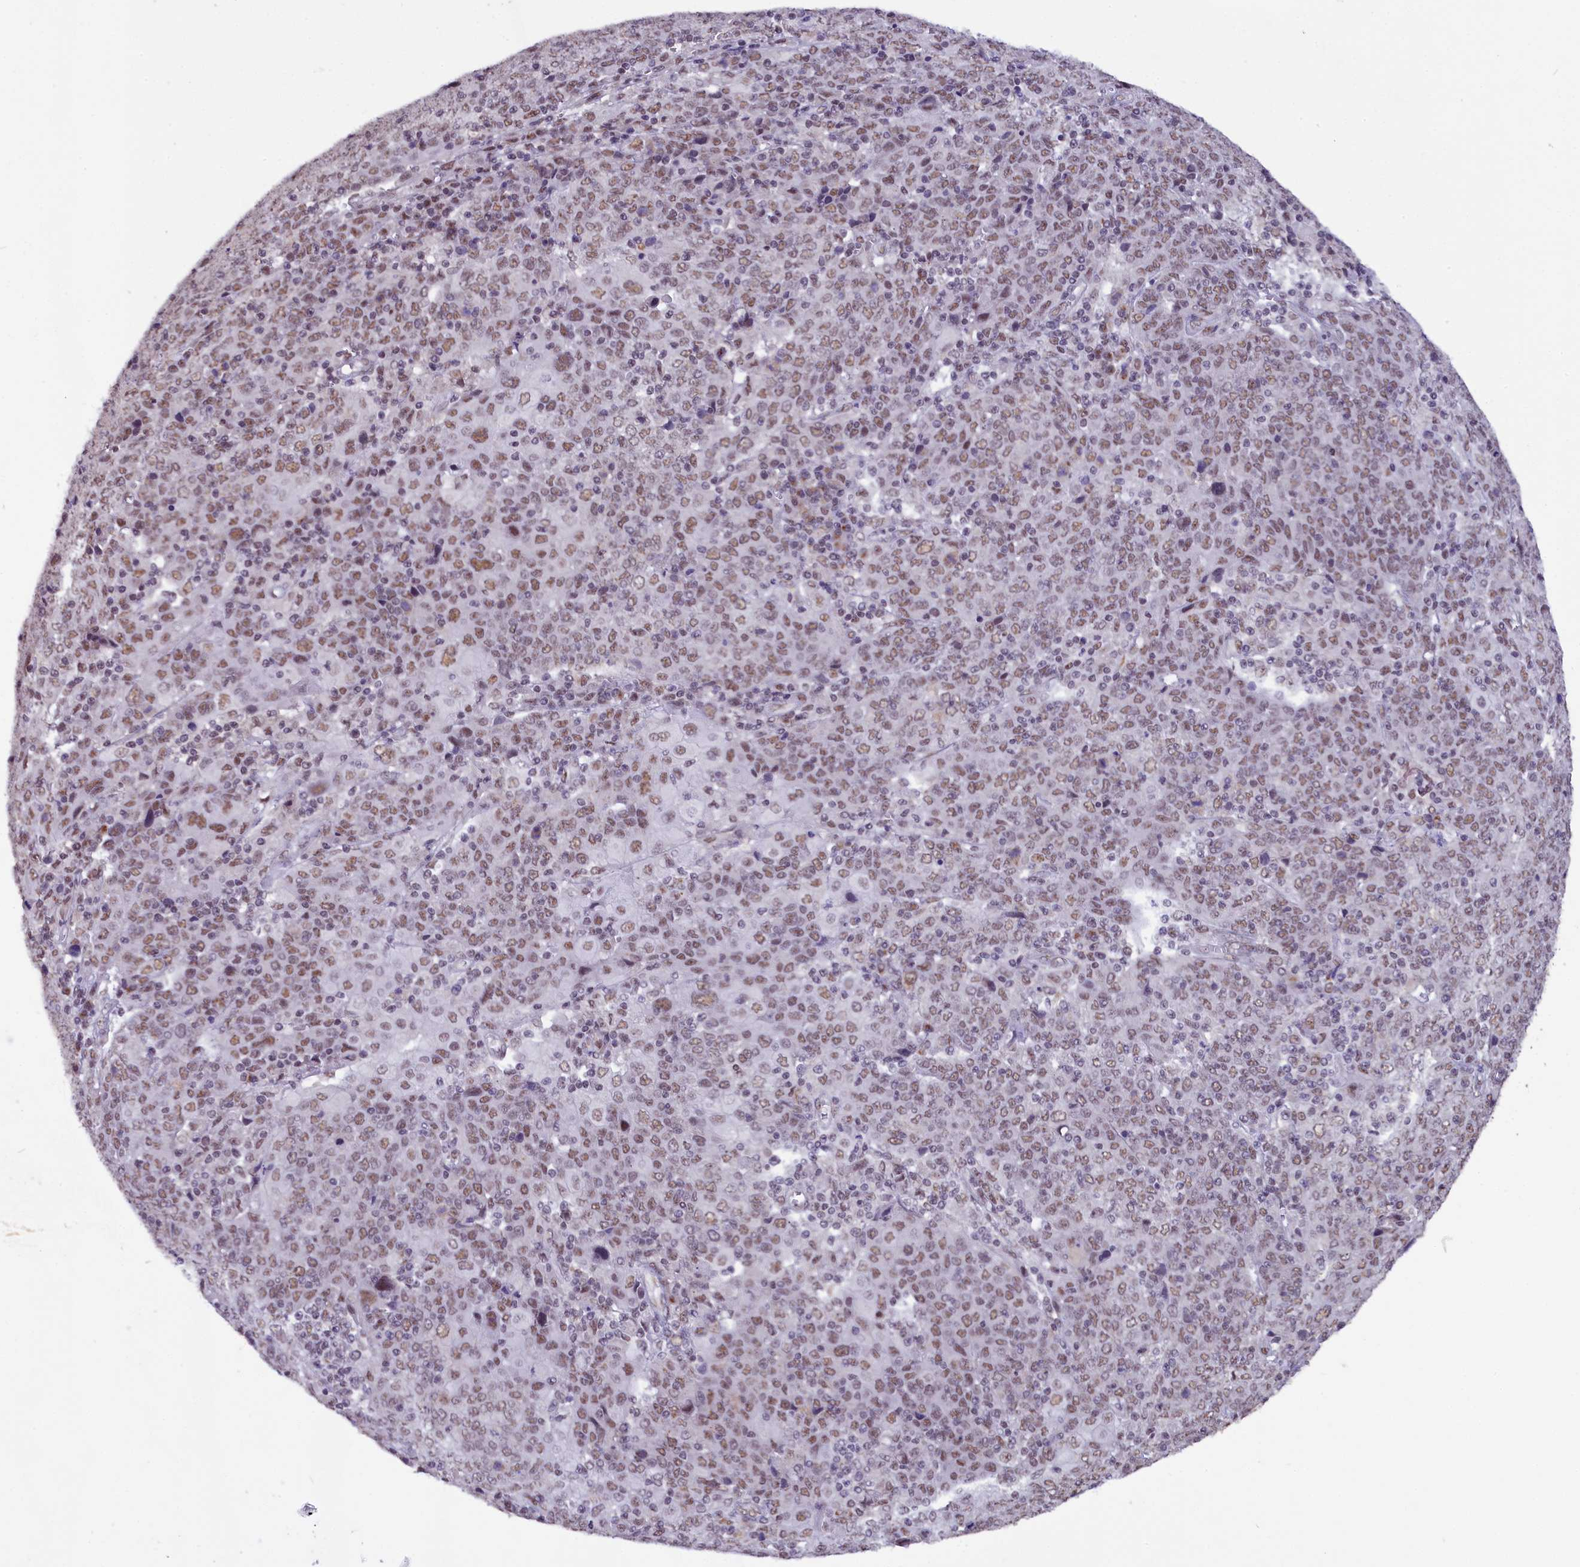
{"staining": {"intensity": "moderate", "quantity": "25%-75%", "location": "nuclear"}, "tissue": "cervical cancer", "cell_type": "Tumor cells", "image_type": "cancer", "snomed": [{"axis": "morphology", "description": "Squamous cell carcinoma, NOS"}, {"axis": "topography", "description": "Cervix"}], "caption": "High-power microscopy captured an immunohistochemistry (IHC) photomicrograph of squamous cell carcinoma (cervical), revealing moderate nuclear staining in about 25%-75% of tumor cells. (DAB IHC, brown staining for protein, blue staining for nuclei).", "gene": "NCBP1", "patient": {"sex": "female", "age": 67}}